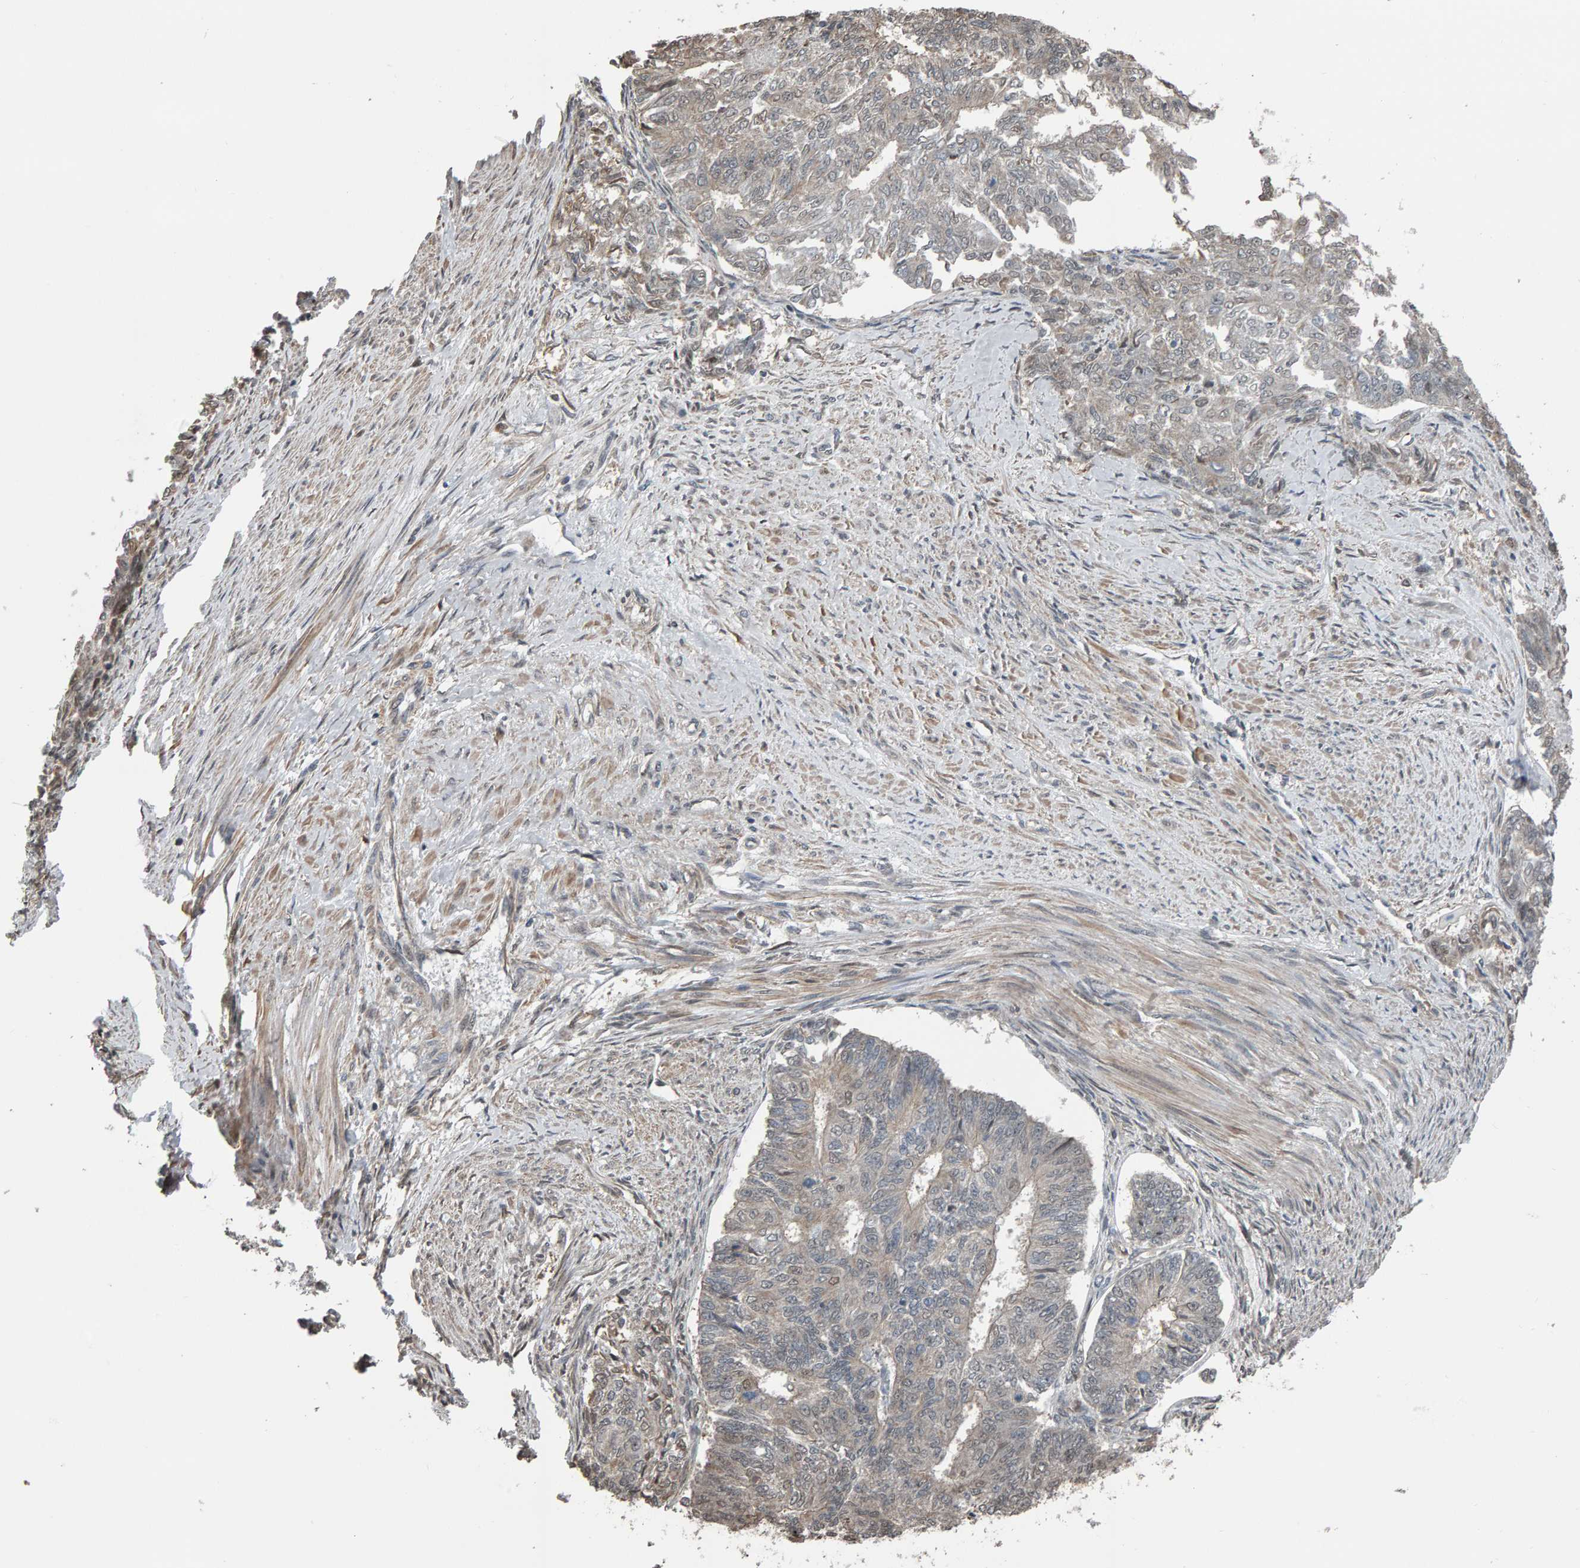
{"staining": {"intensity": "weak", "quantity": "<25%", "location": "cytoplasmic/membranous"}, "tissue": "endometrial cancer", "cell_type": "Tumor cells", "image_type": "cancer", "snomed": [{"axis": "morphology", "description": "Adenocarcinoma, NOS"}, {"axis": "topography", "description": "Endometrium"}], "caption": "Immunohistochemical staining of human endometrial cancer (adenocarcinoma) demonstrates no significant expression in tumor cells.", "gene": "COASY", "patient": {"sex": "female", "age": 32}}